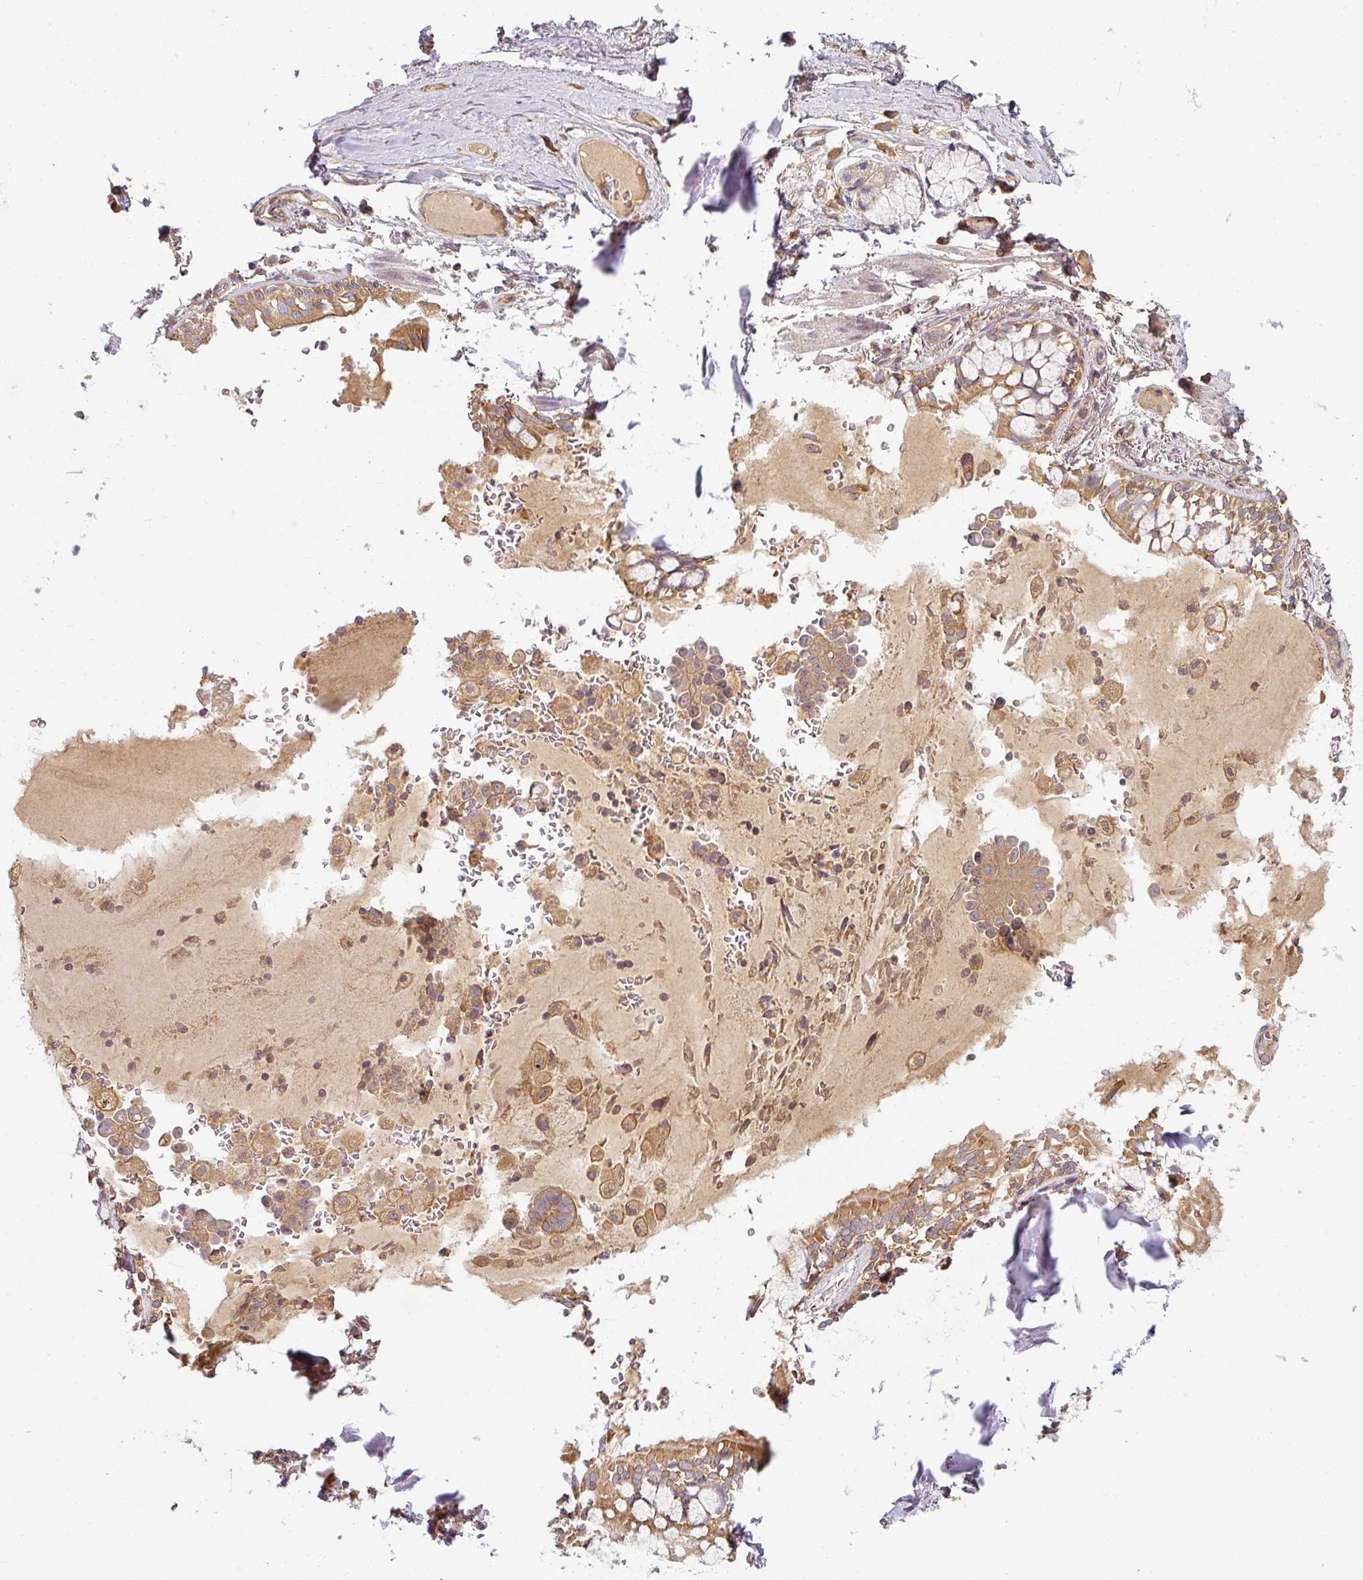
{"staining": {"intensity": "moderate", "quantity": ">75%", "location": "cytoplasmic/membranous"}, "tissue": "soft tissue", "cell_type": "Fibroblasts", "image_type": "normal", "snomed": [{"axis": "morphology", "description": "Normal tissue, NOS"}, {"axis": "topography", "description": "Bronchus"}], "caption": "Moderate cytoplasmic/membranous positivity is identified in about >75% of fibroblasts in unremarkable soft tissue.", "gene": "RNF31", "patient": {"sex": "male", "age": 70}}